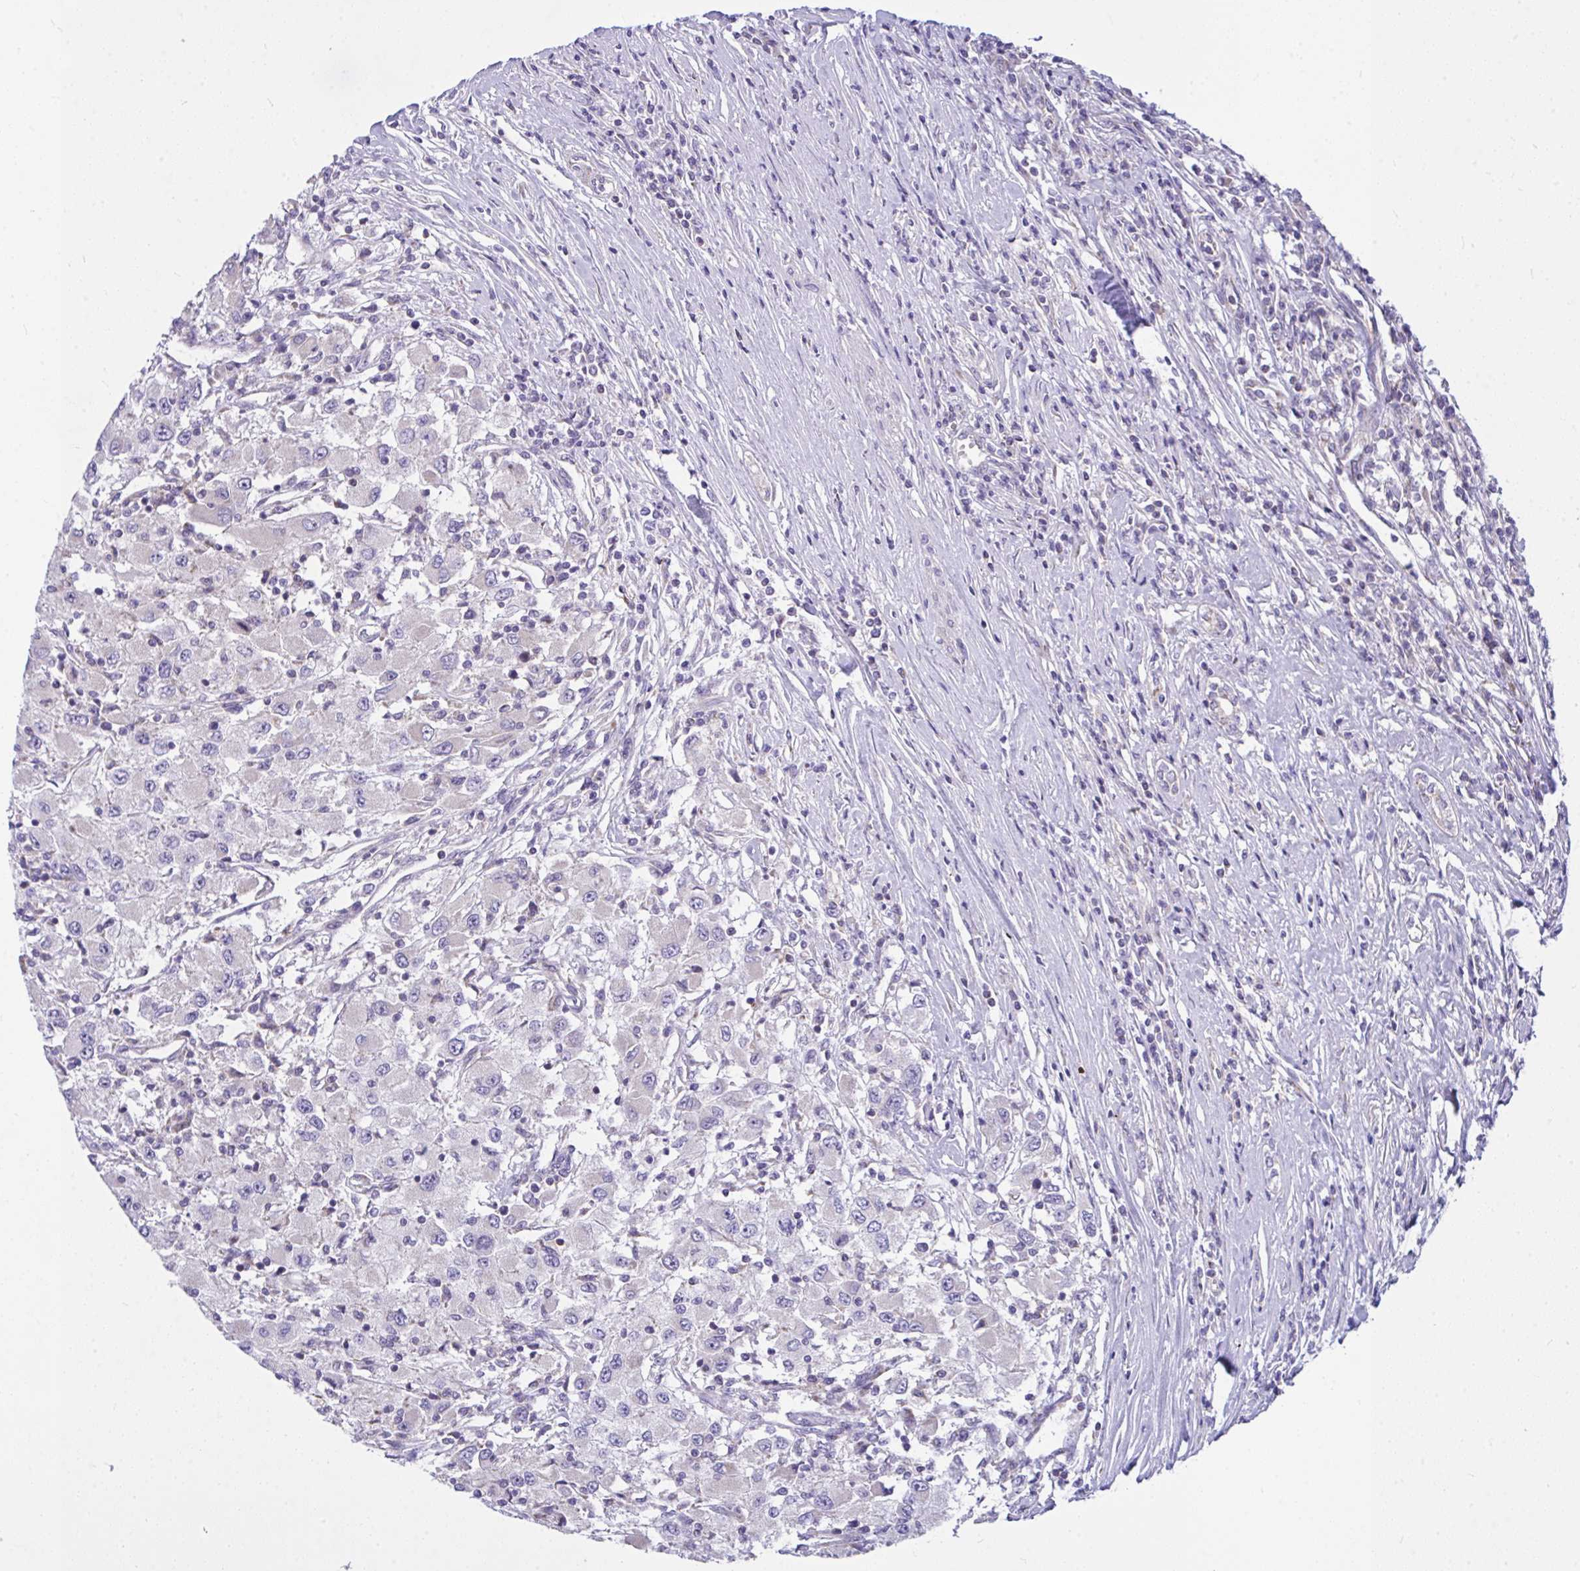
{"staining": {"intensity": "negative", "quantity": "none", "location": "none"}, "tissue": "renal cancer", "cell_type": "Tumor cells", "image_type": "cancer", "snomed": [{"axis": "morphology", "description": "Adenocarcinoma, NOS"}, {"axis": "topography", "description": "Kidney"}], "caption": "Tumor cells show no significant expression in renal cancer (adenocarcinoma).", "gene": "CEP63", "patient": {"sex": "female", "age": 67}}